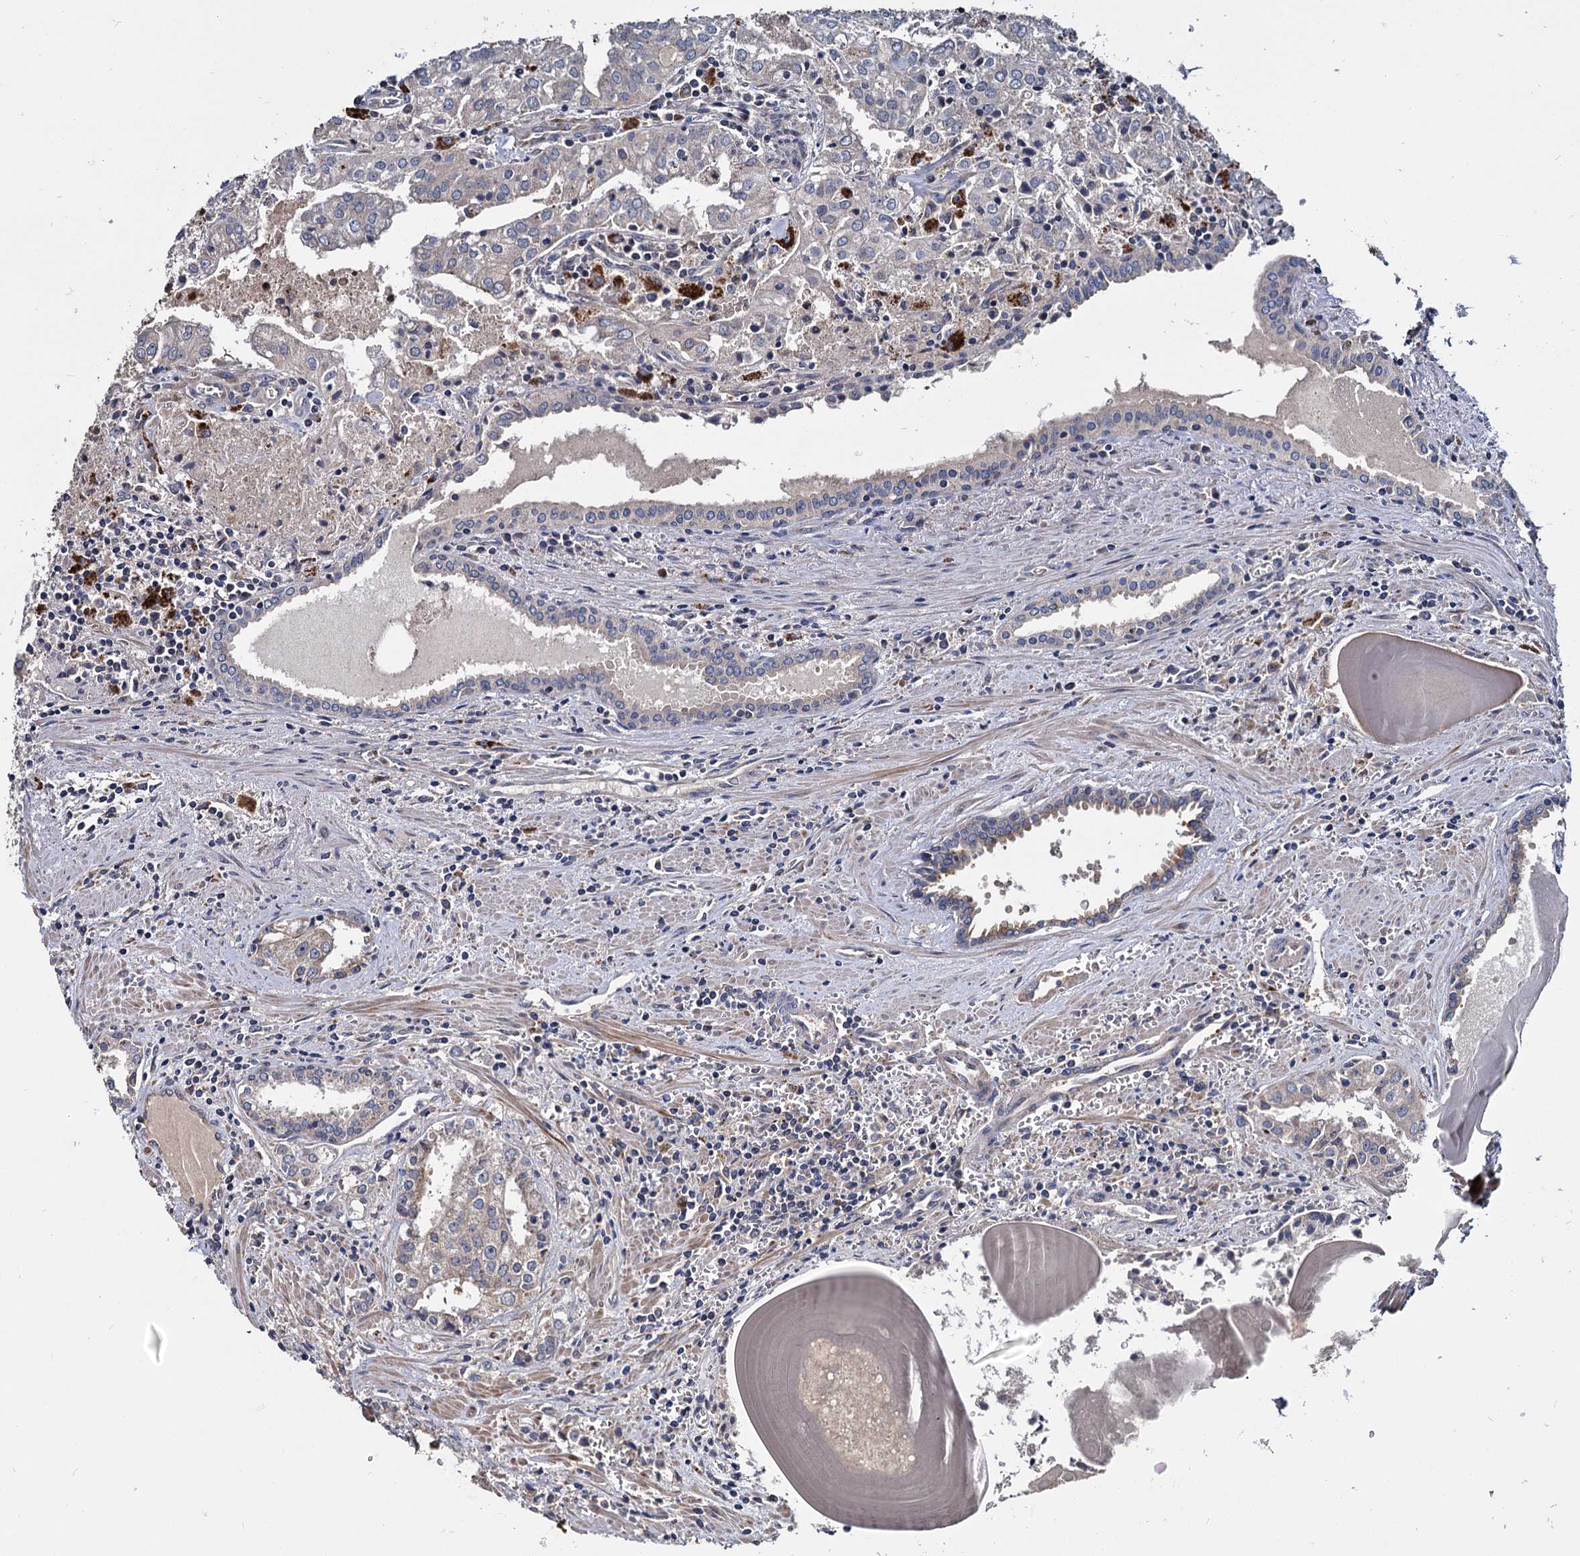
{"staining": {"intensity": "weak", "quantity": "25%-75%", "location": "cytoplasmic/membranous"}, "tissue": "prostate cancer", "cell_type": "Tumor cells", "image_type": "cancer", "snomed": [{"axis": "morphology", "description": "Adenocarcinoma, High grade"}, {"axis": "topography", "description": "Prostate"}], "caption": "DAB immunohistochemical staining of human prostate cancer displays weak cytoplasmic/membranous protein positivity in approximately 25%-75% of tumor cells.", "gene": "CEP192", "patient": {"sex": "male", "age": 68}}